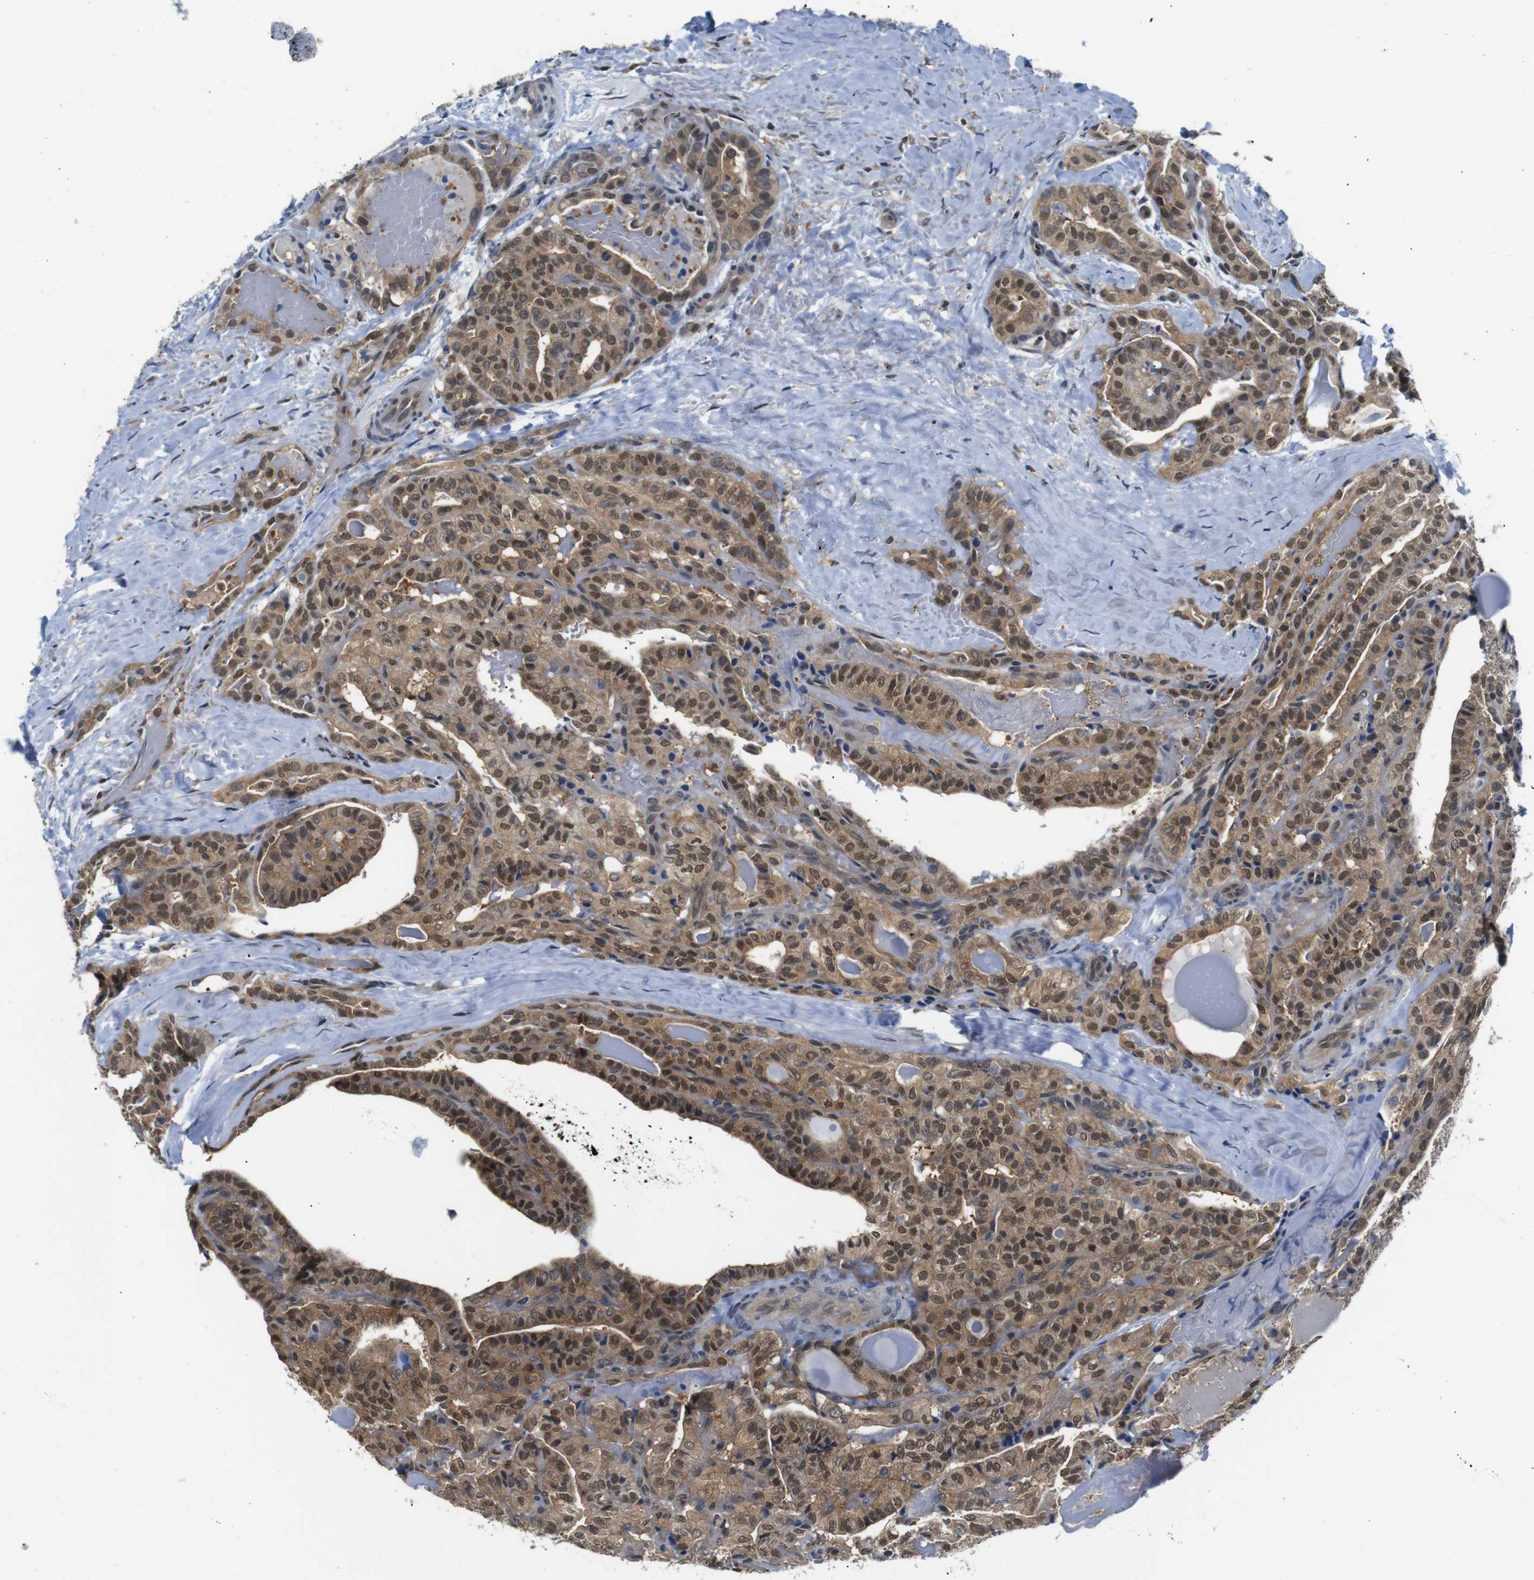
{"staining": {"intensity": "moderate", "quantity": ">75%", "location": "cytoplasmic/membranous,nuclear"}, "tissue": "thyroid cancer", "cell_type": "Tumor cells", "image_type": "cancer", "snomed": [{"axis": "morphology", "description": "Papillary adenocarcinoma, NOS"}, {"axis": "topography", "description": "Thyroid gland"}], "caption": "High-magnification brightfield microscopy of thyroid papillary adenocarcinoma stained with DAB (brown) and counterstained with hematoxylin (blue). tumor cells exhibit moderate cytoplasmic/membranous and nuclear staining is identified in approximately>75% of cells.", "gene": "UBXN1", "patient": {"sex": "male", "age": 77}}